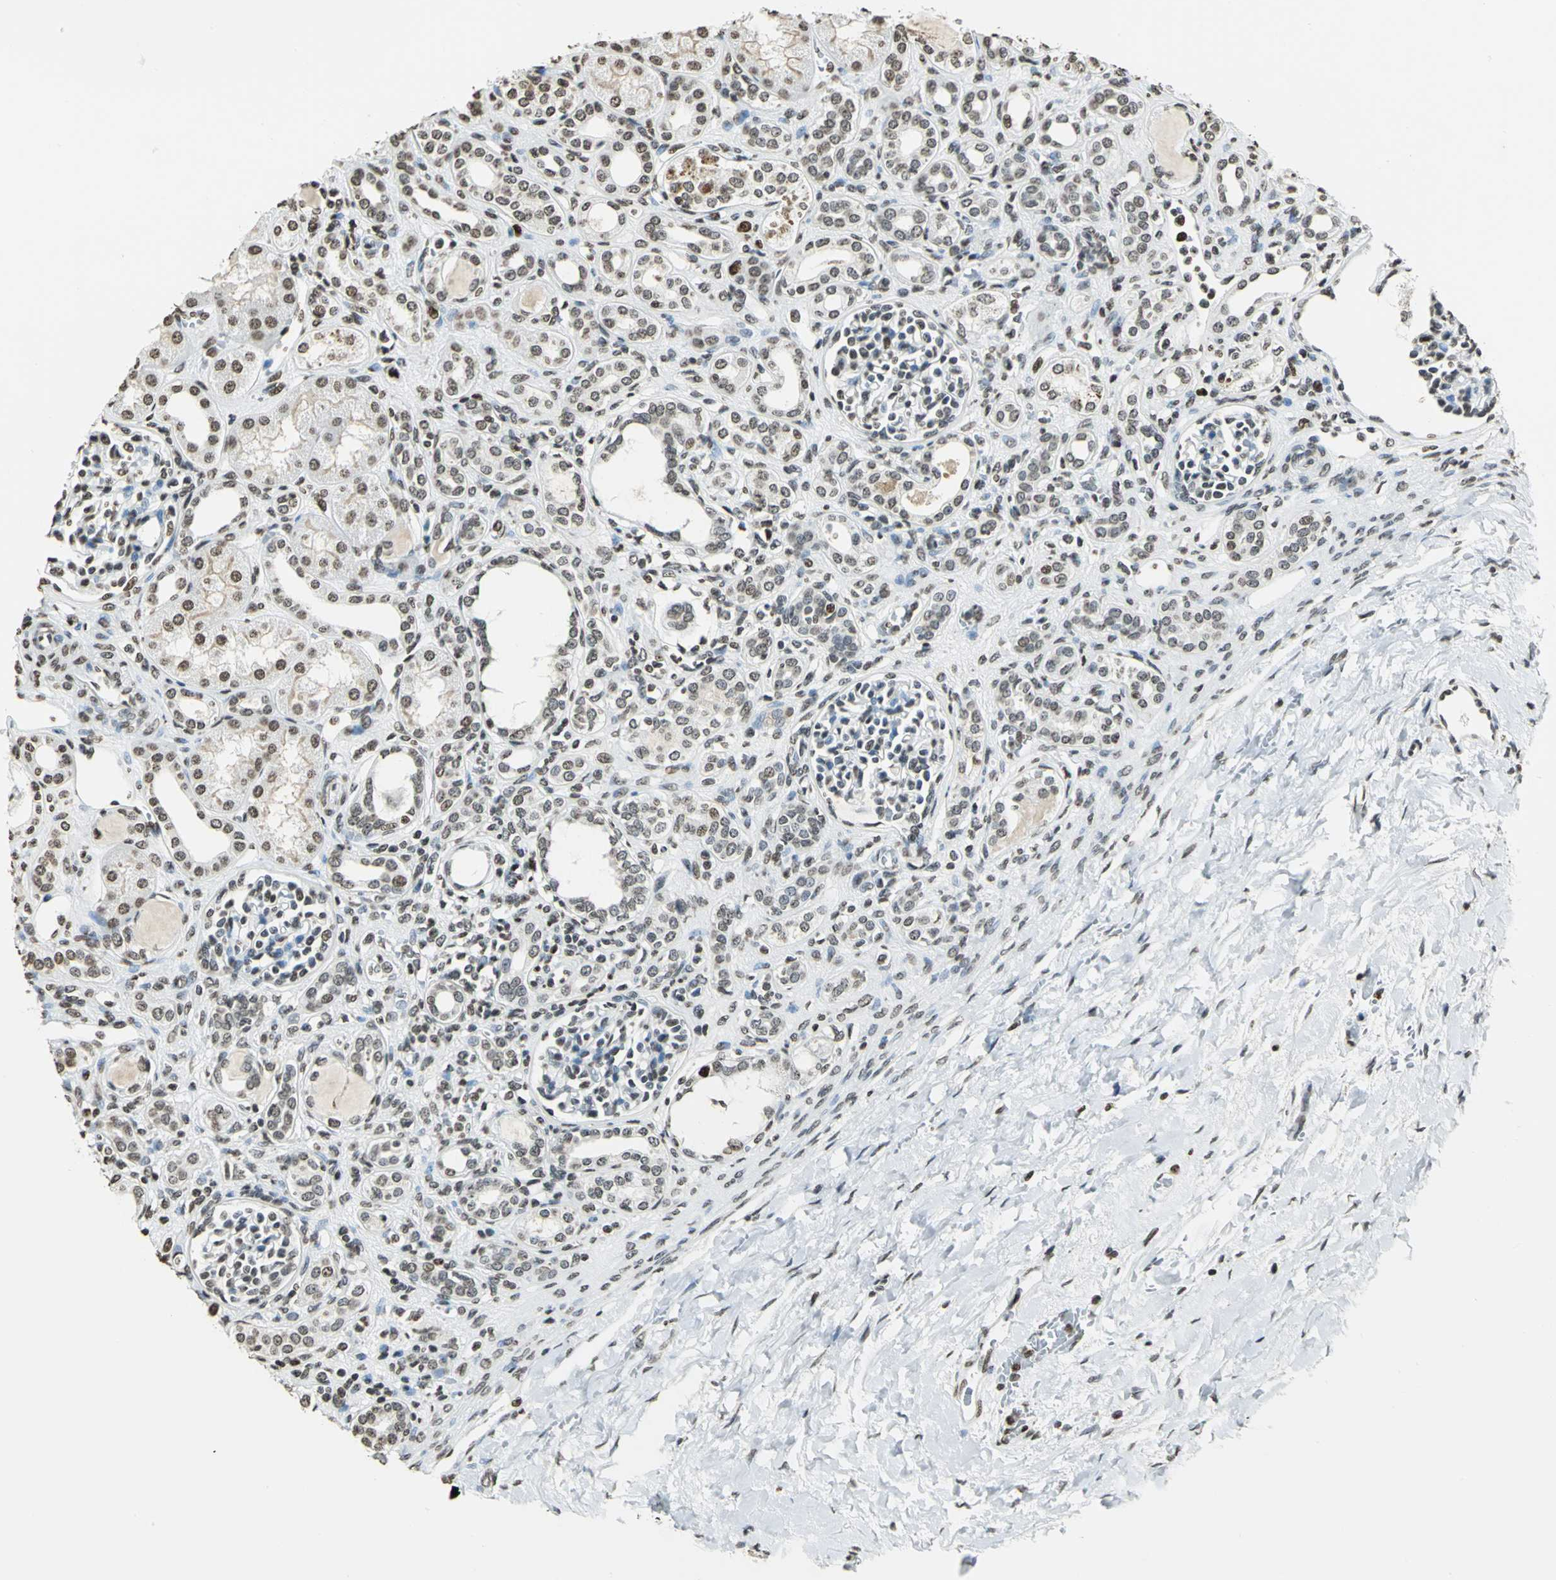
{"staining": {"intensity": "moderate", "quantity": ">75%", "location": "nuclear"}, "tissue": "kidney", "cell_type": "Cells in glomeruli", "image_type": "normal", "snomed": [{"axis": "morphology", "description": "Normal tissue, NOS"}, {"axis": "topography", "description": "Kidney"}], "caption": "This is a micrograph of IHC staining of unremarkable kidney, which shows moderate staining in the nuclear of cells in glomeruli.", "gene": "MCM4", "patient": {"sex": "male", "age": 7}}